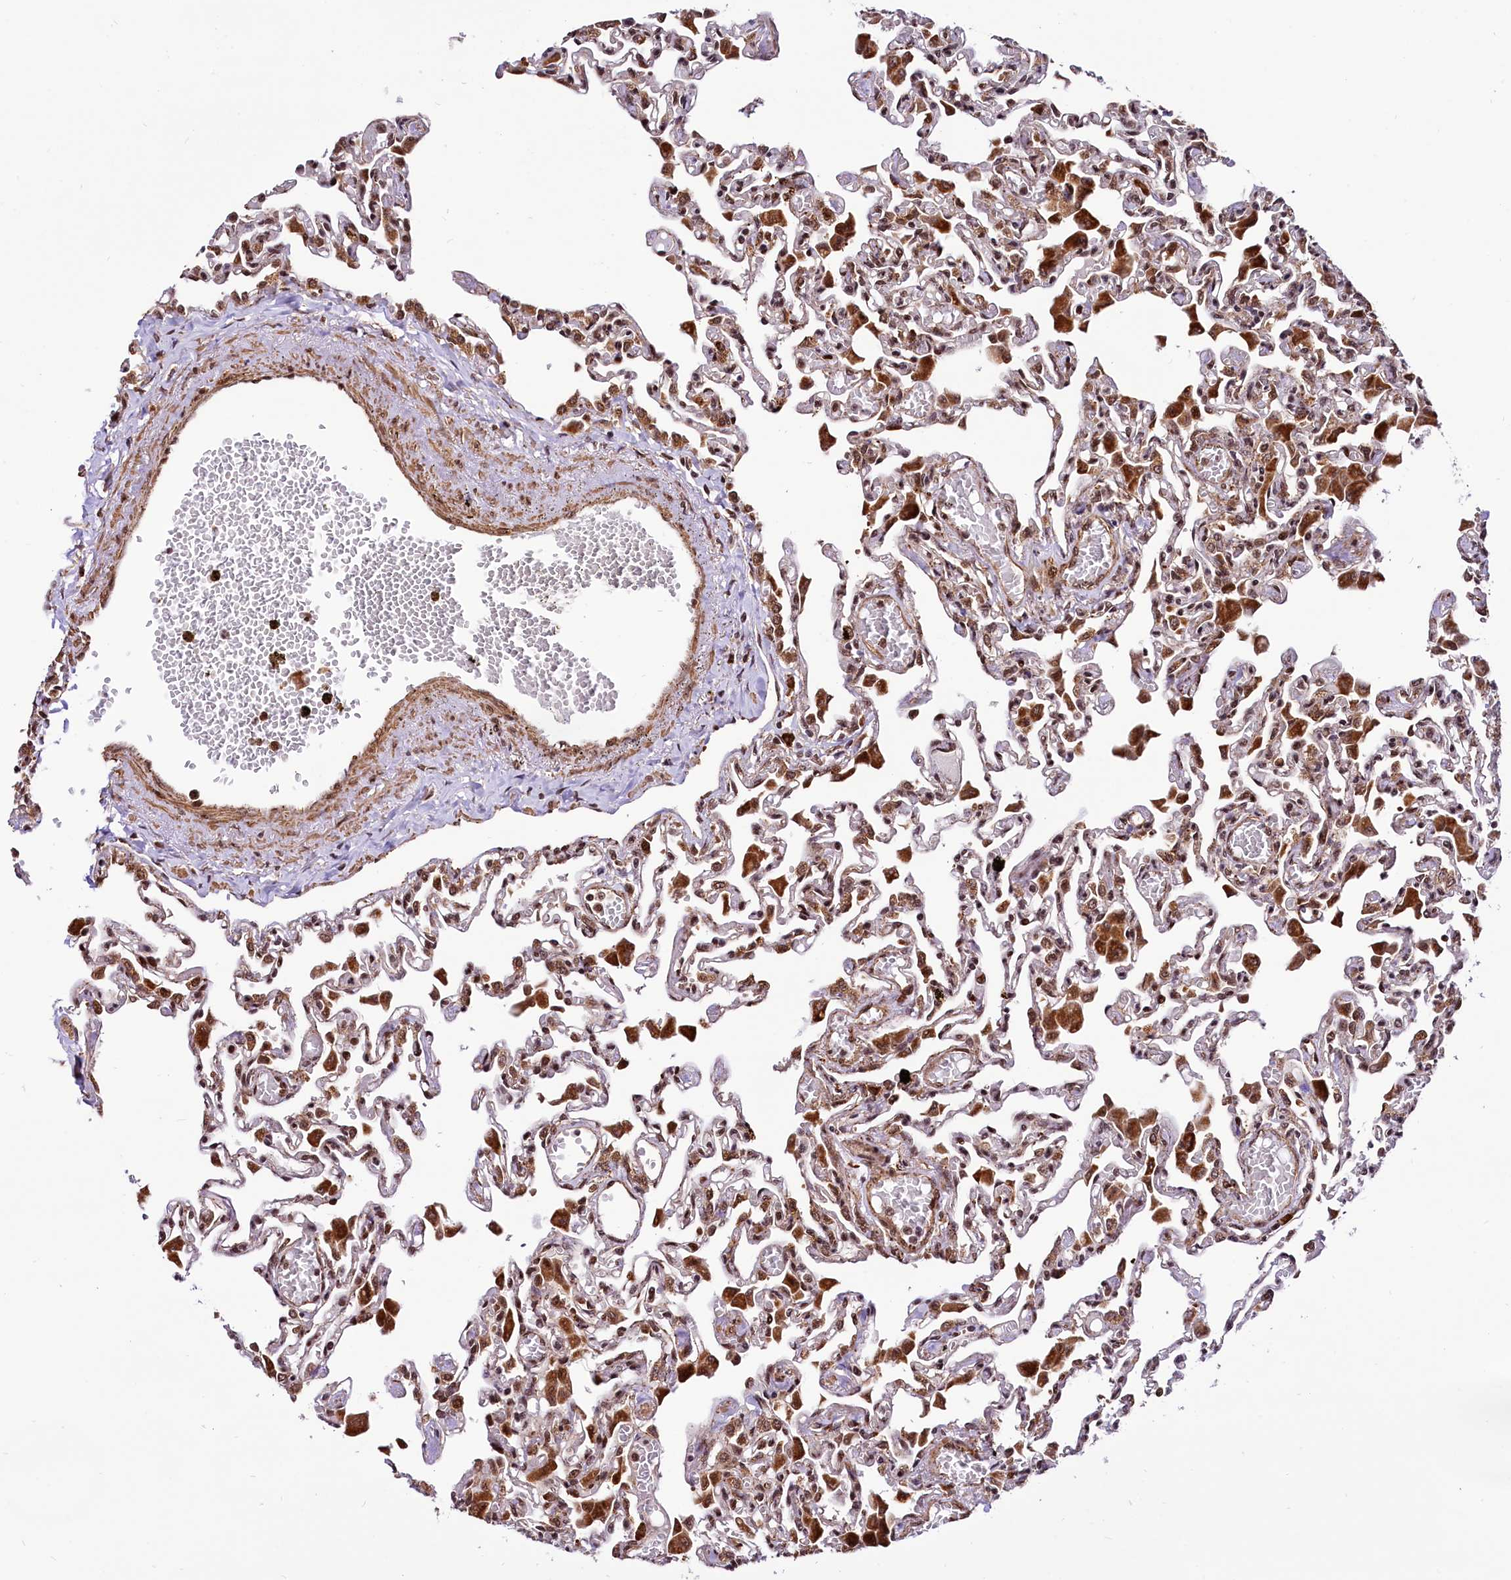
{"staining": {"intensity": "strong", "quantity": "25%-75%", "location": "cytoplasmic/membranous,nuclear"}, "tissue": "lung", "cell_type": "Alveolar cells", "image_type": "normal", "snomed": [{"axis": "morphology", "description": "Normal tissue, NOS"}, {"axis": "topography", "description": "Bronchus"}, {"axis": "topography", "description": "Lung"}], "caption": "Normal lung was stained to show a protein in brown. There is high levels of strong cytoplasmic/membranous,nuclear expression in about 25%-75% of alveolar cells.", "gene": "PDS5B", "patient": {"sex": "female", "age": 49}}